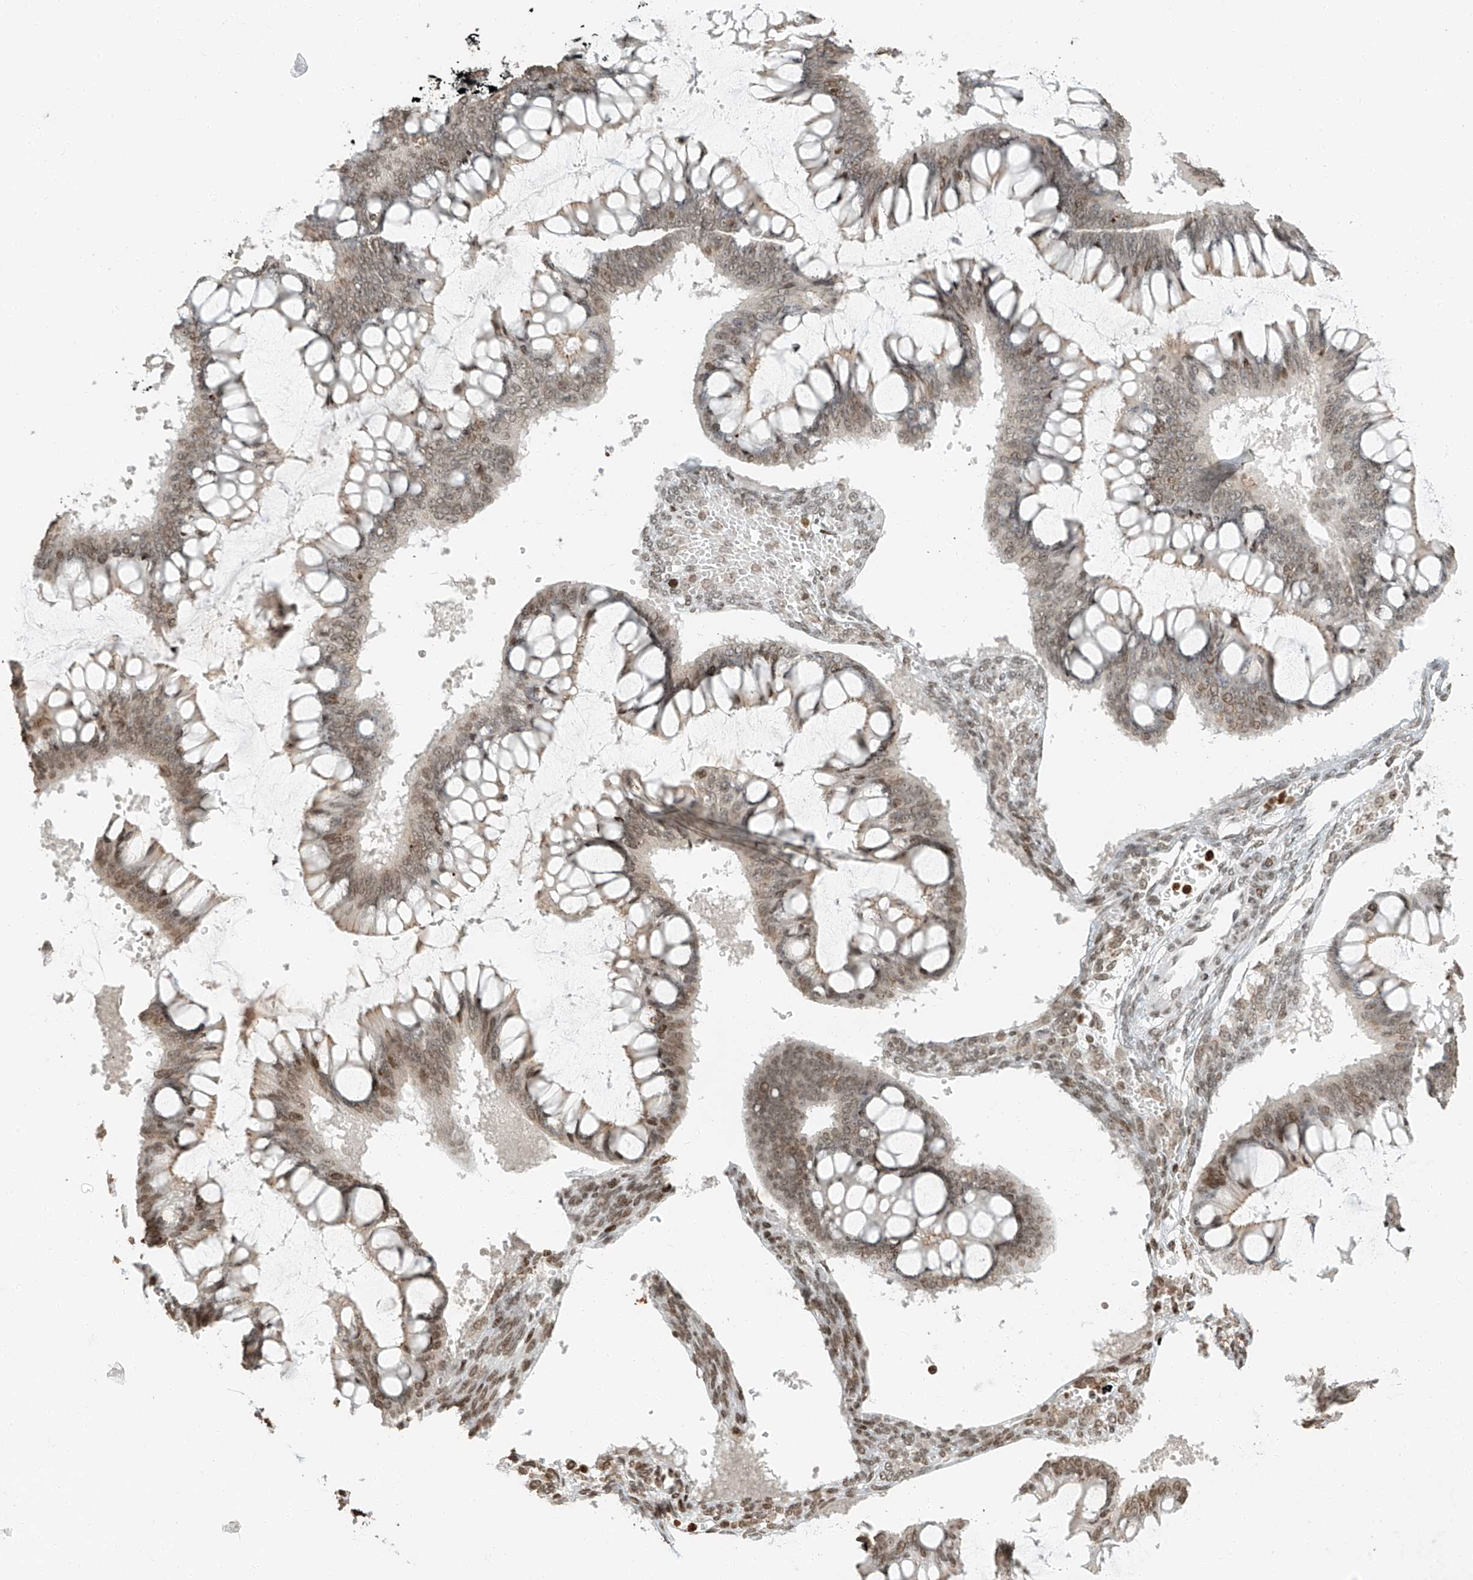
{"staining": {"intensity": "moderate", "quantity": "25%-75%", "location": "nuclear"}, "tissue": "ovarian cancer", "cell_type": "Tumor cells", "image_type": "cancer", "snomed": [{"axis": "morphology", "description": "Cystadenocarcinoma, mucinous, NOS"}, {"axis": "topography", "description": "Ovary"}], "caption": "Approximately 25%-75% of tumor cells in ovarian cancer display moderate nuclear protein positivity as visualized by brown immunohistochemical staining.", "gene": "C17orf58", "patient": {"sex": "female", "age": 73}}